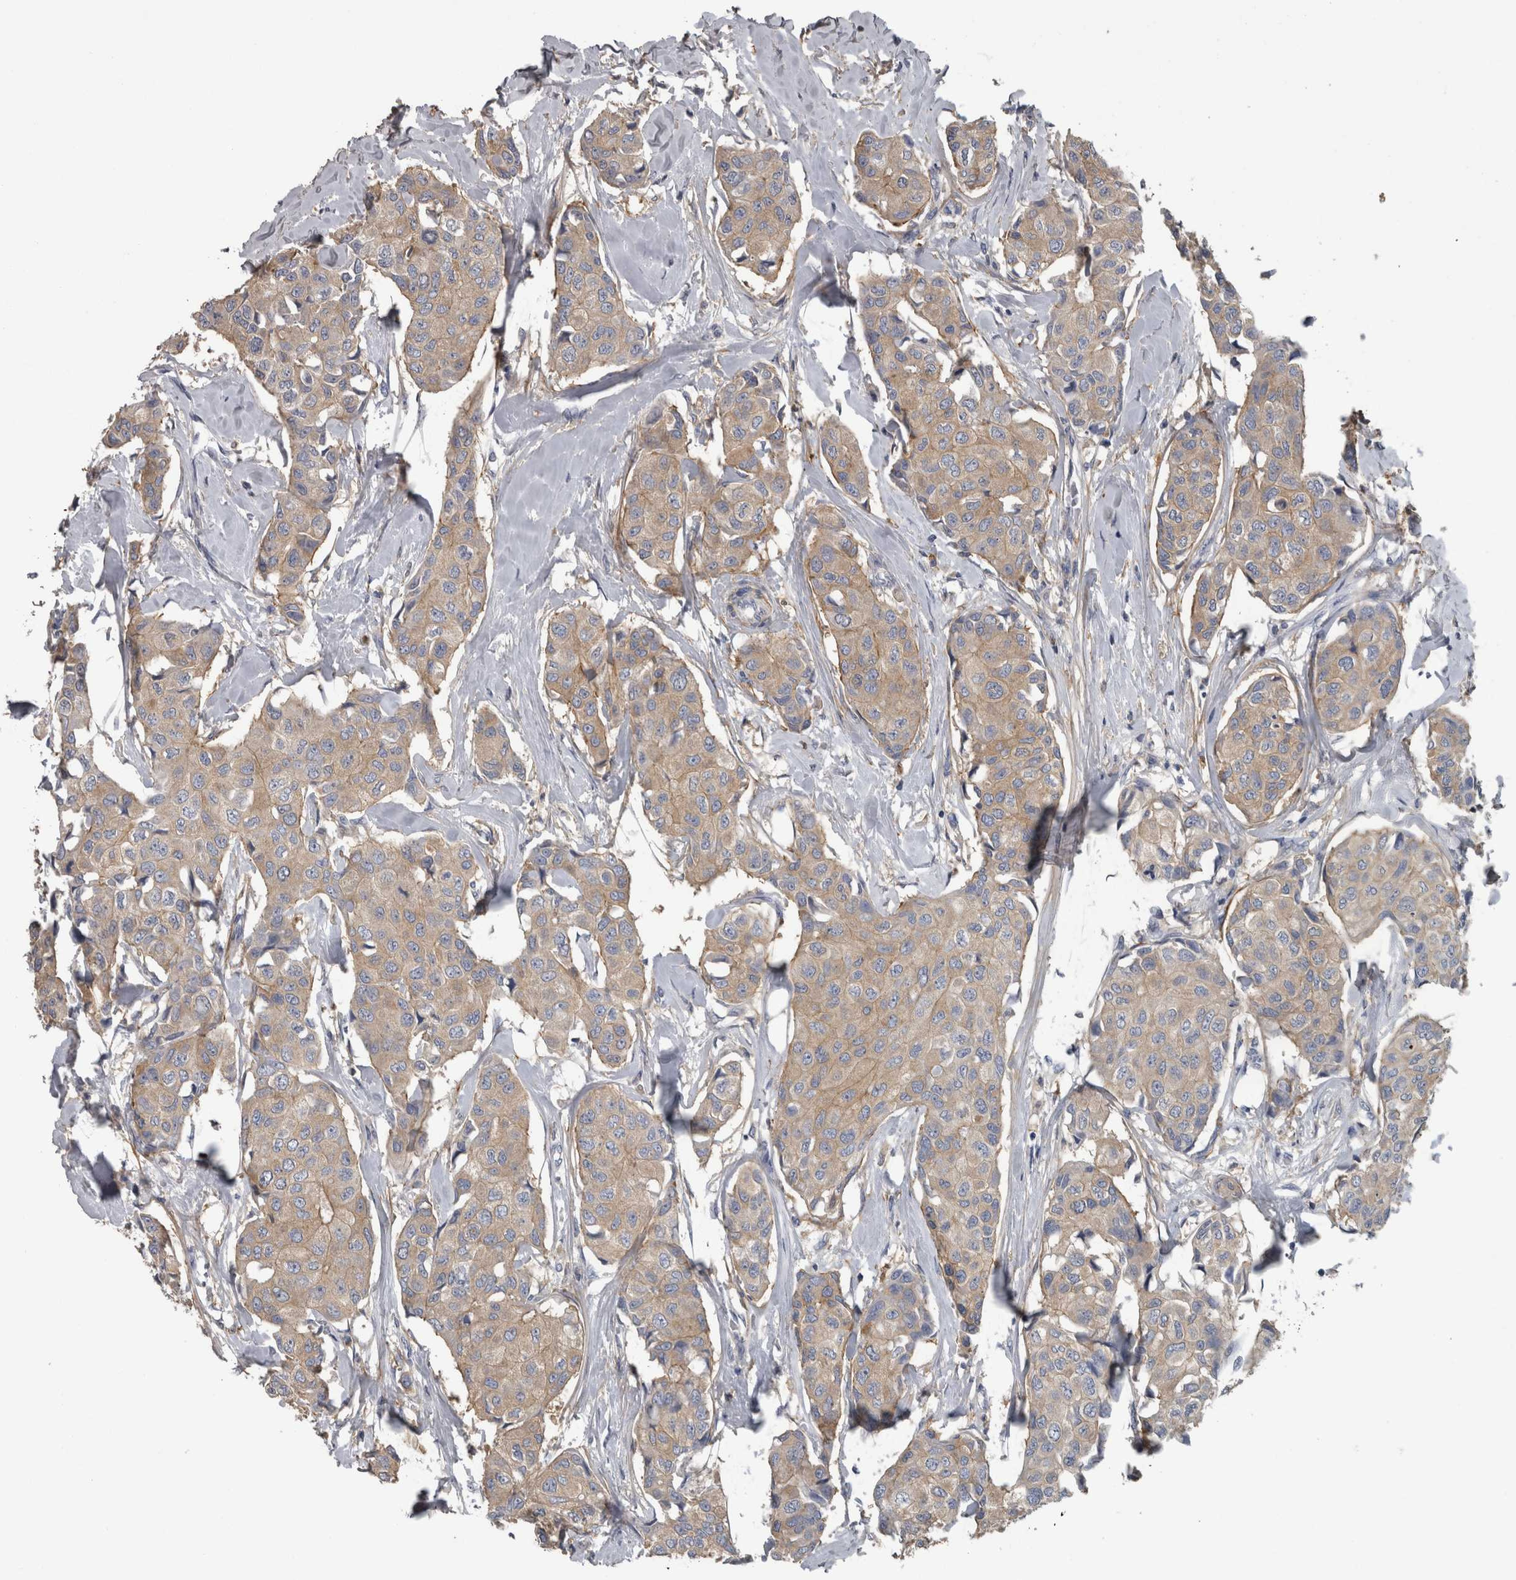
{"staining": {"intensity": "weak", "quantity": ">75%", "location": "cytoplasmic/membranous"}, "tissue": "breast cancer", "cell_type": "Tumor cells", "image_type": "cancer", "snomed": [{"axis": "morphology", "description": "Duct carcinoma"}, {"axis": "topography", "description": "Breast"}], "caption": "Immunohistochemistry (IHC) histopathology image of neoplastic tissue: human breast cancer (intraductal carcinoma) stained using immunohistochemistry displays low levels of weak protein expression localized specifically in the cytoplasmic/membranous of tumor cells, appearing as a cytoplasmic/membranous brown color.", "gene": "EFEMP2", "patient": {"sex": "female", "age": 80}}